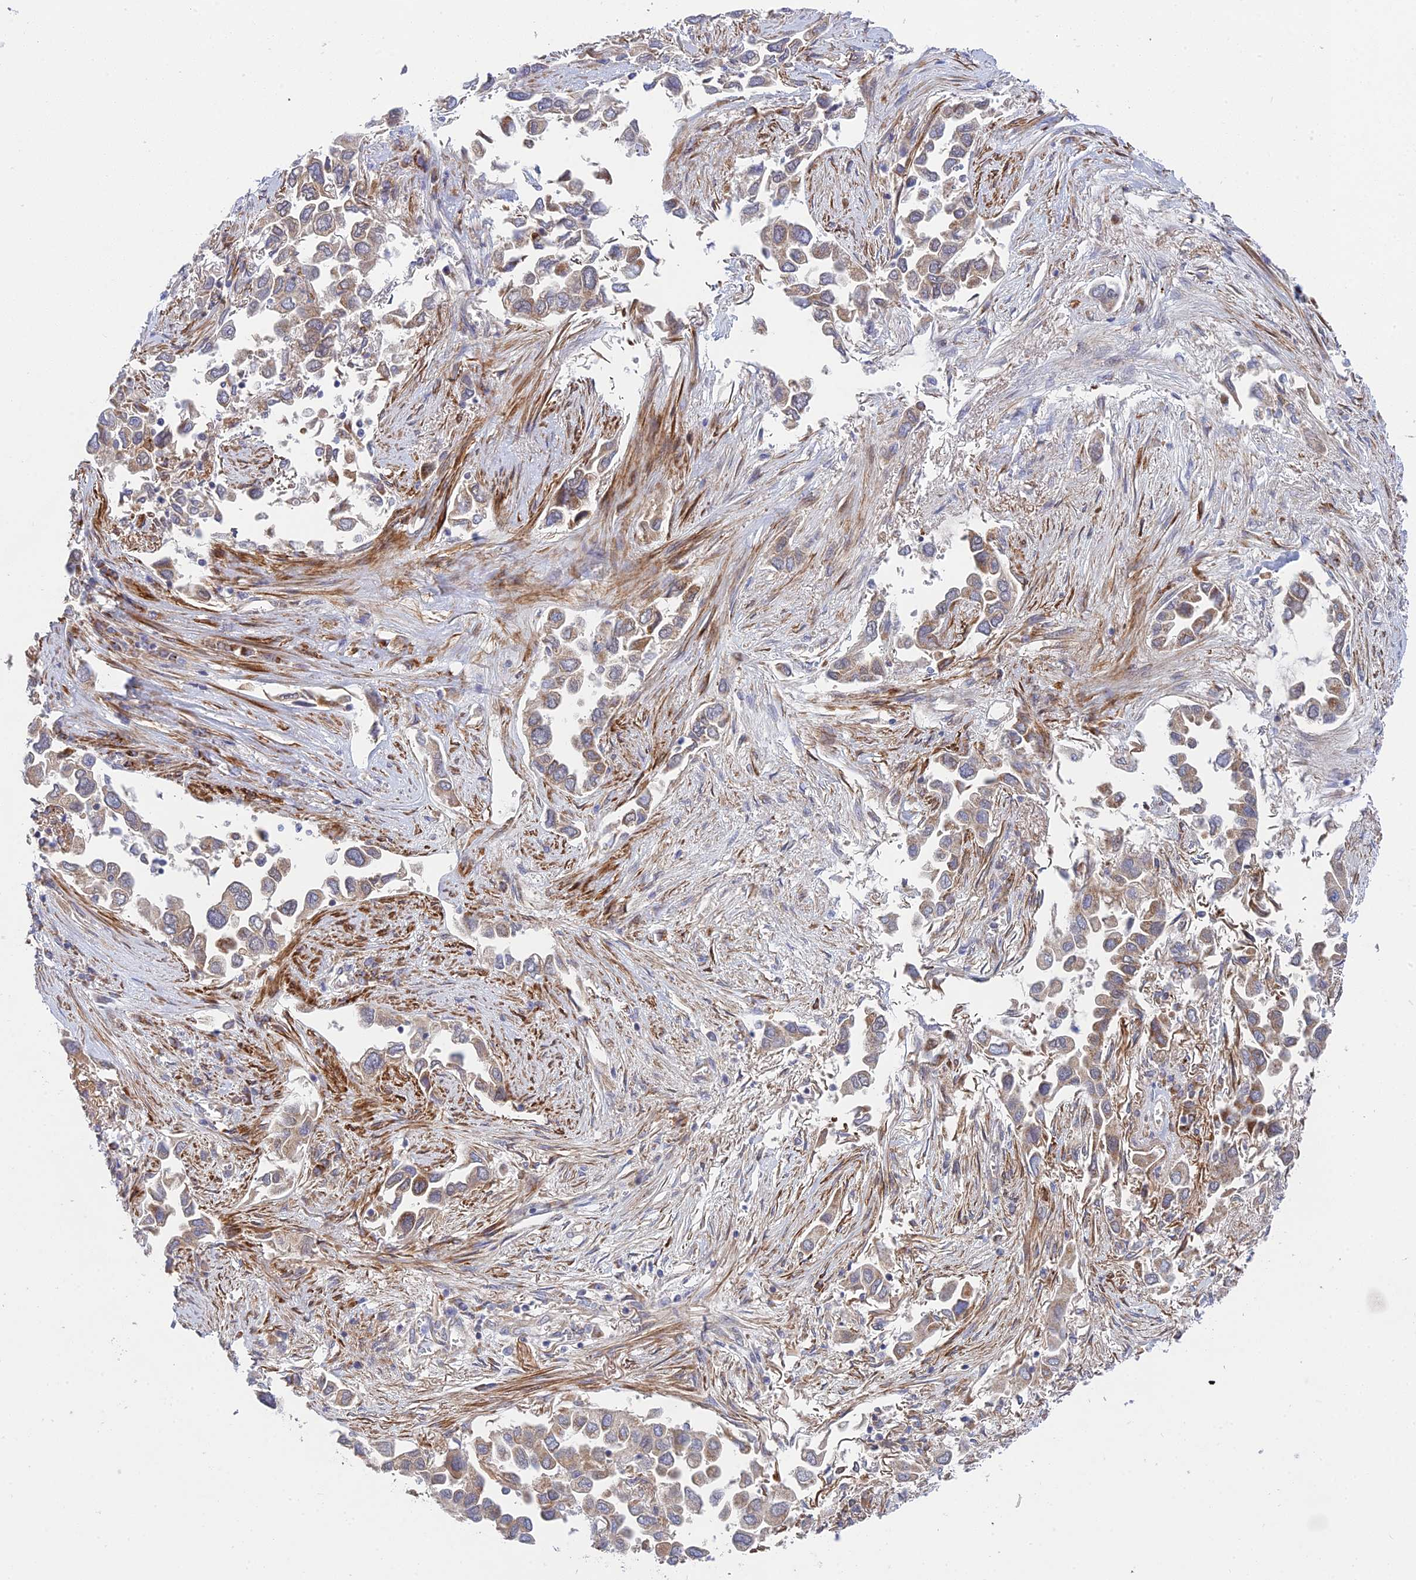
{"staining": {"intensity": "weak", "quantity": ">75%", "location": "cytoplasmic/membranous"}, "tissue": "lung cancer", "cell_type": "Tumor cells", "image_type": "cancer", "snomed": [{"axis": "morphology", "description": "Adenocarcinoma, NOS"}, {"axis": "topography", "description": "Lung"}], "caption": "Immunohistochemistry of human adenocarcinoma (lung) displays low levels of weak cytoplasmic/membranous expression in about >75% of tumor cells. (brown staining indicates protein expression, while blue staining denotes nuclei).", "gene": "INCA1", "patient": {"sex": "female", "age": 76}}